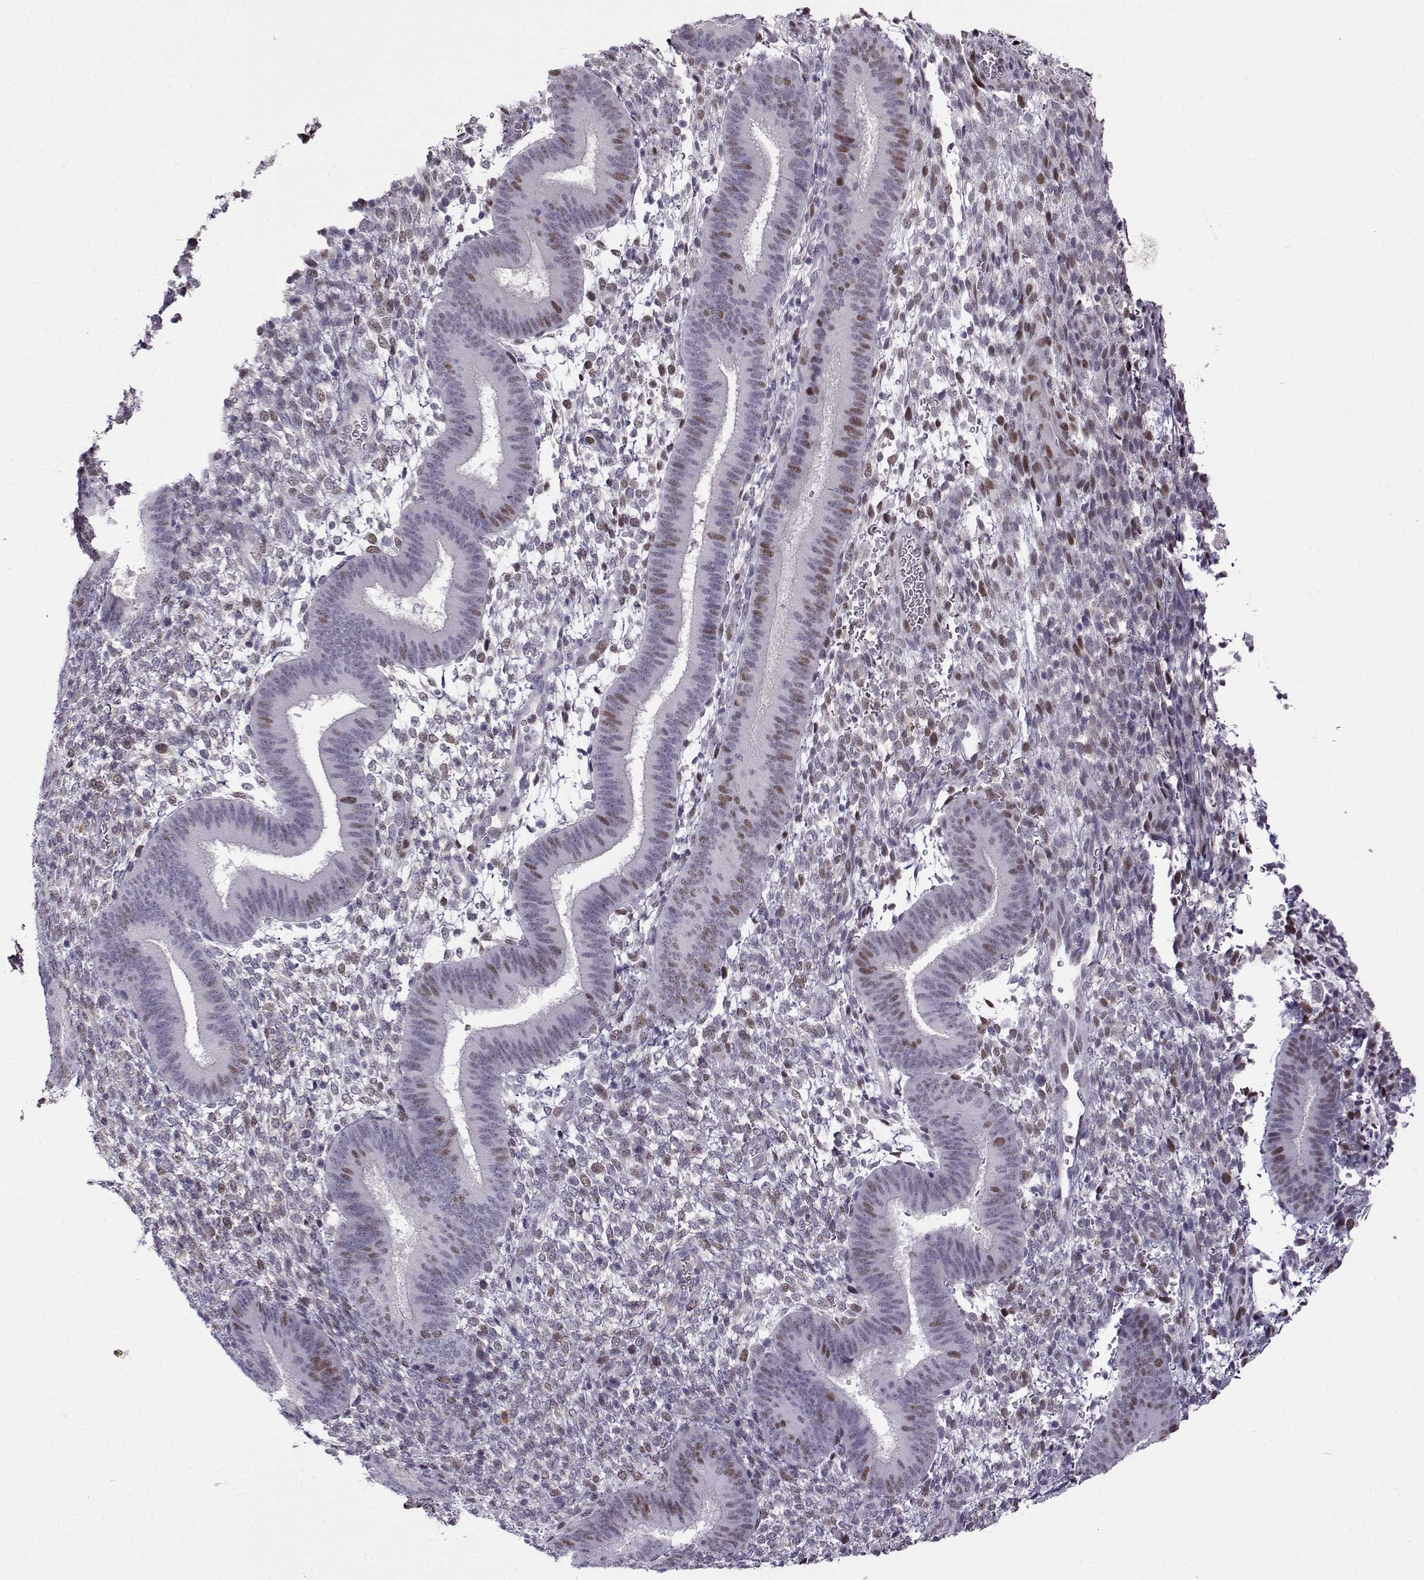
{"staining": {"intensity": "moderate", "quantity": "<25%", "location": "cytoplasmic/membranous"}, "tissue": "endometrium", "cell_type": "Cells in endometrial stroma", "image_type": "normal", "snomed": [{"axis": "morphology", "description": "Normal tissue, NOS"}, {"axis": "topography", "description": "Endometrium"}], "caption": "Moderate cytoplasmic/membranous staining is present in about <25% of cells in endometrial stroma in unremarkable endometrium. The staining is performed using DAB brown chromogen to label protein expression. The nuclei are counter-stained blue using hematoxylin.", "gene": "BACH1", "patient": {"sex": "female", "age": 39}}